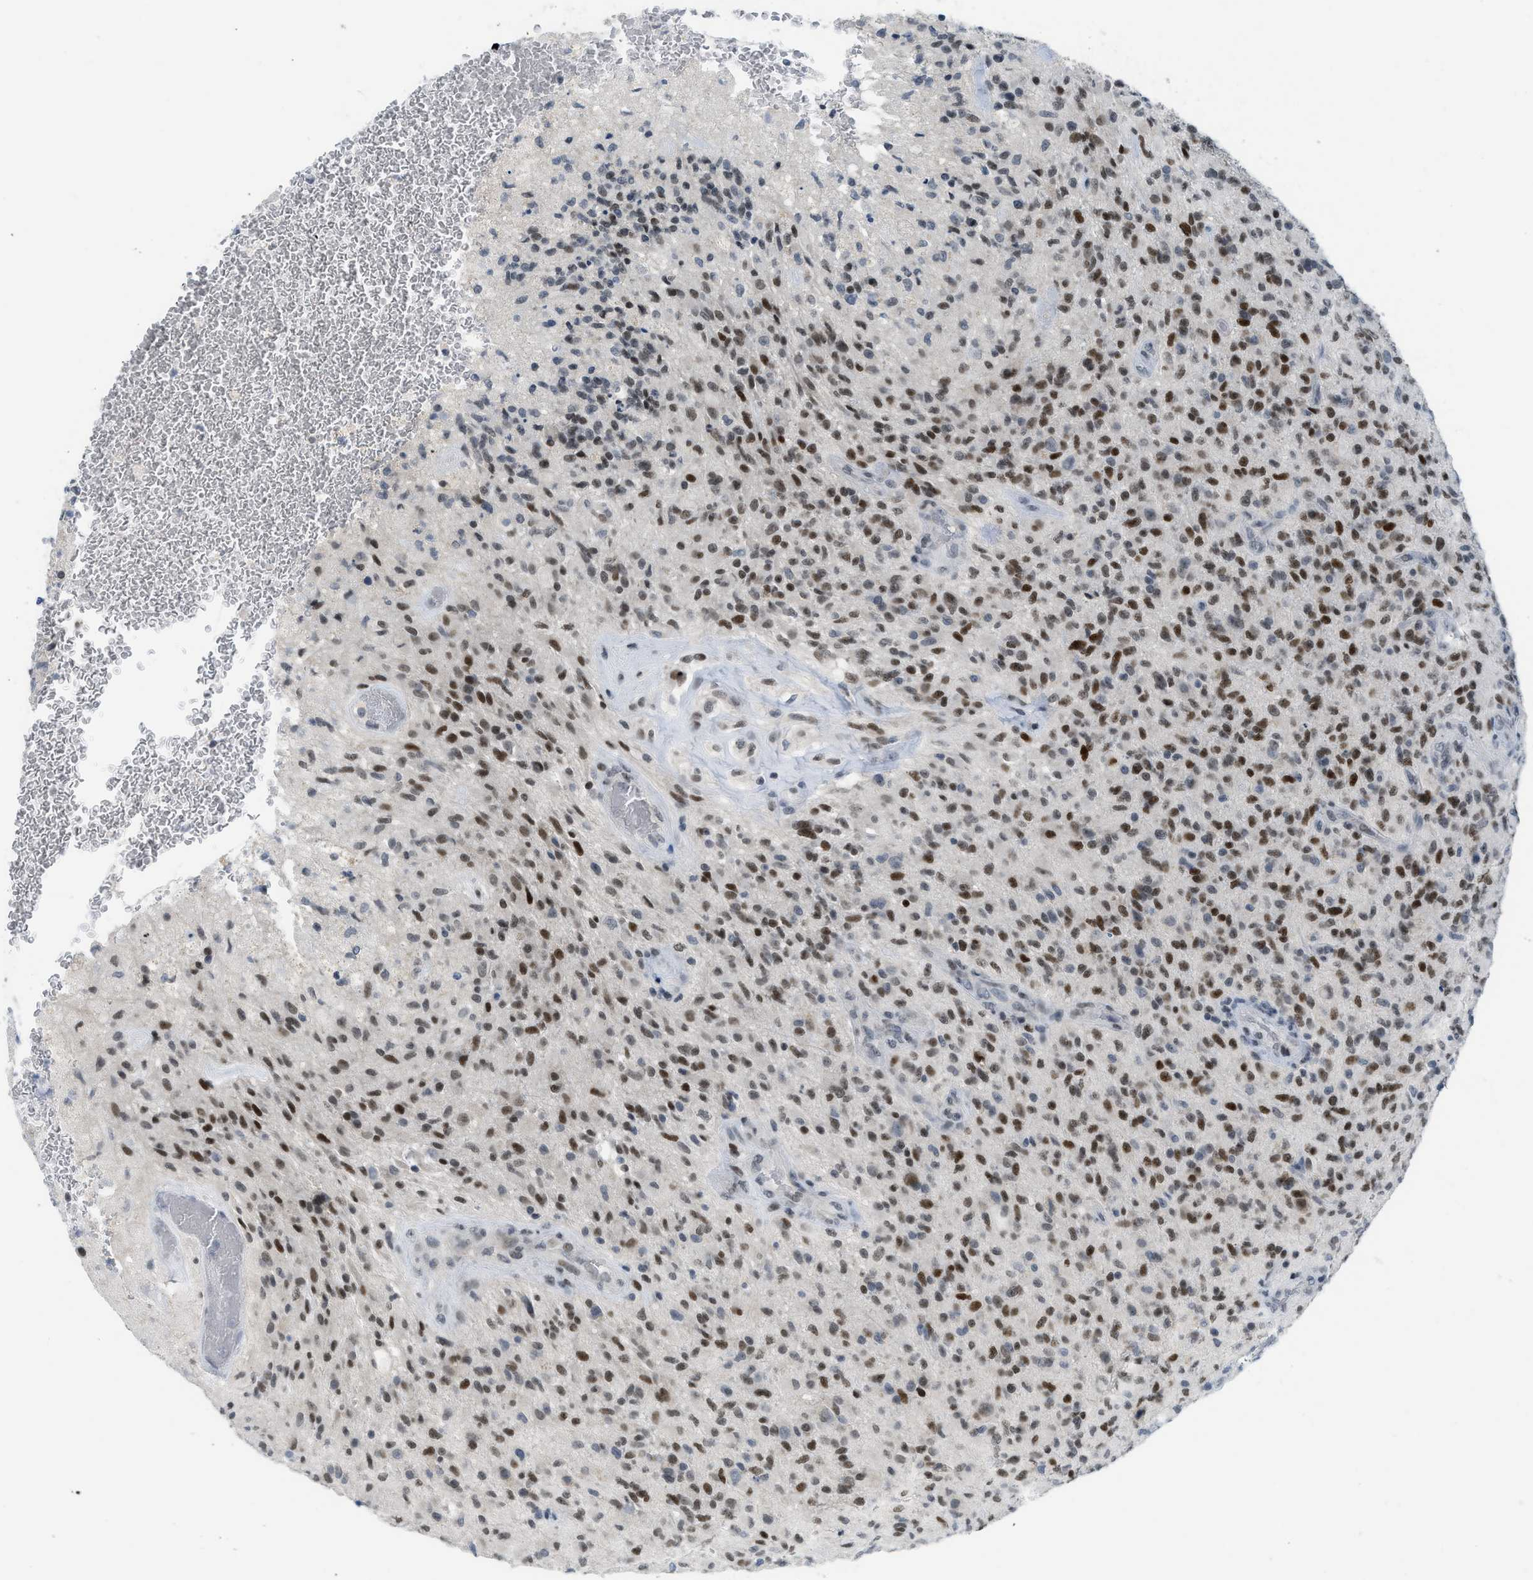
{"staining": {"intensity": "strong", "quantity": ">75%", "location": "nuclear"}, "tissue": "glioma", "cell_type": "Tumor cells", "image_type": "cancer", "snomed": [{"axis": "morphology", "description": "Glioma, malignant, High grade"}, {"axis": "topography", "description": "Brain"}], "caption": "Immunohistochemical staining of high-grade glioma (malignant) shows strong nuclear protein expression in approximately >75% of tumor cells.", "gene": "PBX1", "patient": {"sex": "male", "age": 71}}